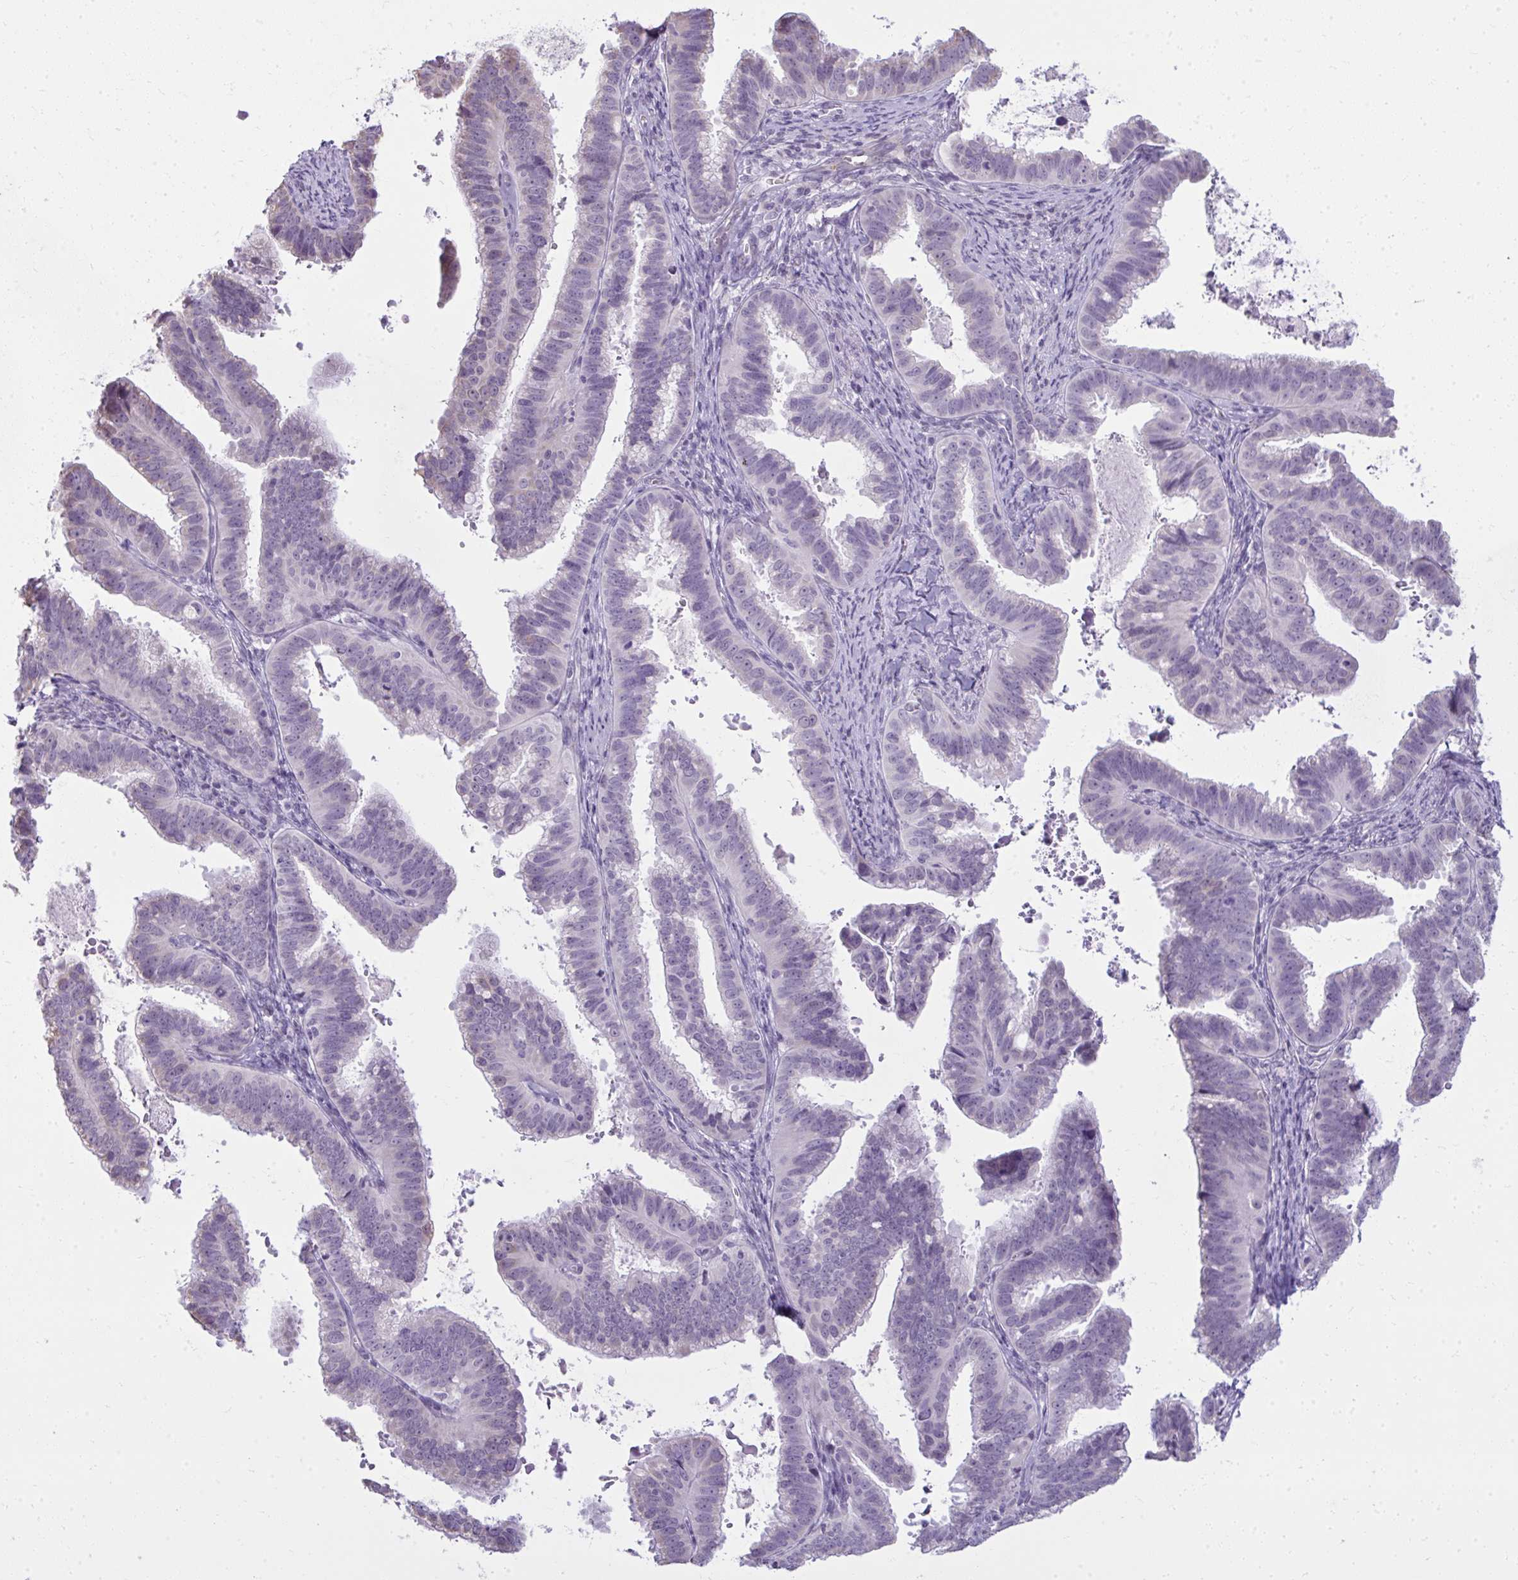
{"staining": {"intensity": "negative", "quantity": "none", "location": "none"}, "tissue": "cervical cancer", "cell_type": "Tumor cells", "image_type": "cancer", "snomed": [{"axis": "morphology", "description": "Adenocarcinoma, NOS"}, {"axis": "topography", "description": "Cervix"}], "caption": "This histopathology image is of adenocarcinoma (cervical) stained with immunohistochemistry (IHC) to label a protein in brown with the nuclei are counter-stained blue. There is no expression in tumor cells. (DAB immunohistochemistry (IHC) with hematoxylin counter stain).", "gene": "NPPA", "patient": {"sex": "female", "age": 61}}